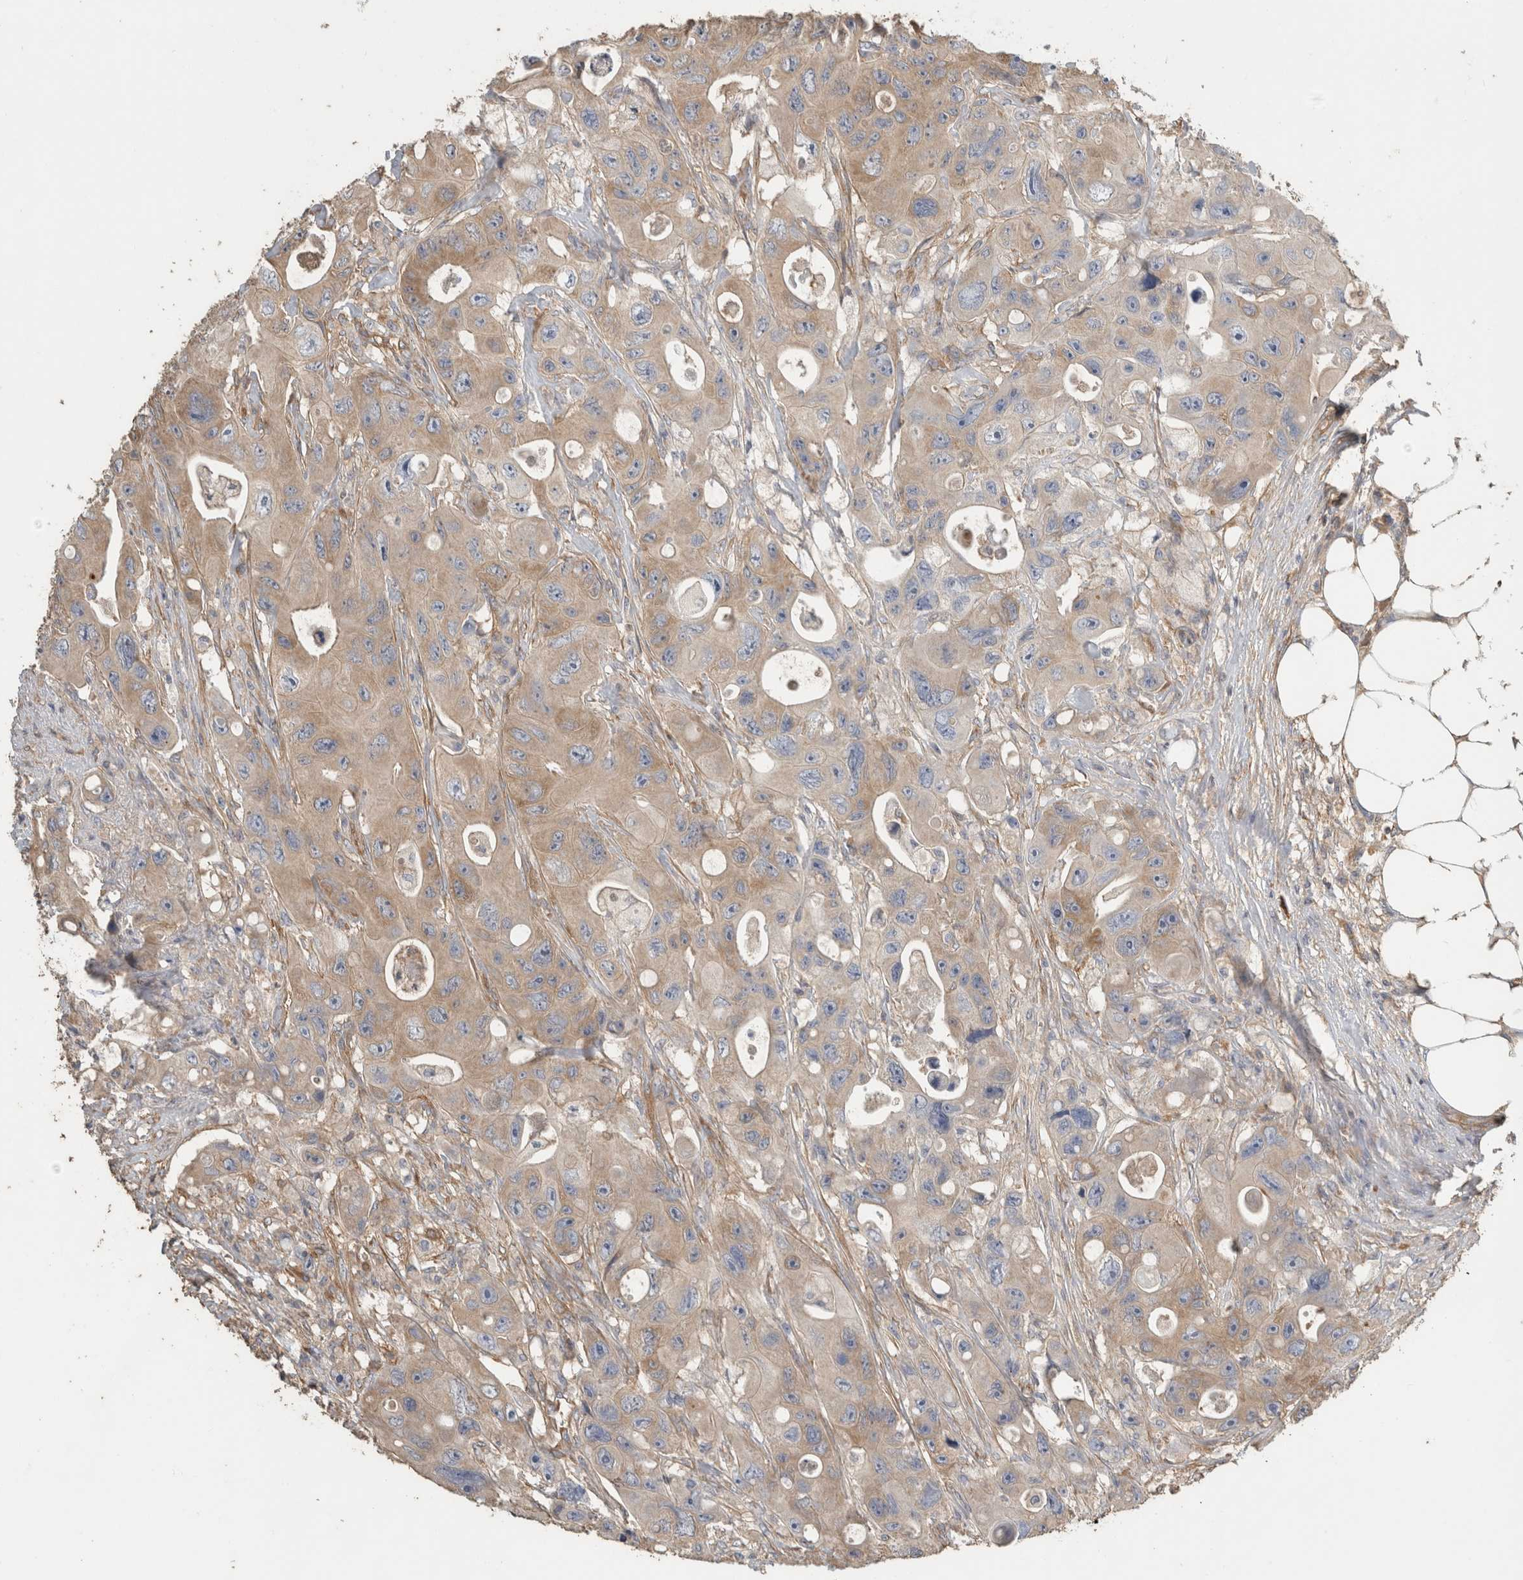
{"staining": {"intensity": "moderate", "quantity": ">75%", "location": "cytoplasmic/membranous"}, "tissue": "colorectal cancer", "cell_type": "Tumor cells", "image_type": "cancer", "snomed": [{"axis": "morphology", "description": "Adenocarcinoma, NOS"}, {"axis": "topography", "description": "Colon"}], "caption": "Colorectal adenocarcinoma stained for a protein shows moderate cytoplasmic/membranous positivity in tumor cells.", "gene": "EIF4G3", "patient": {"sex": "female", "age": 46}}